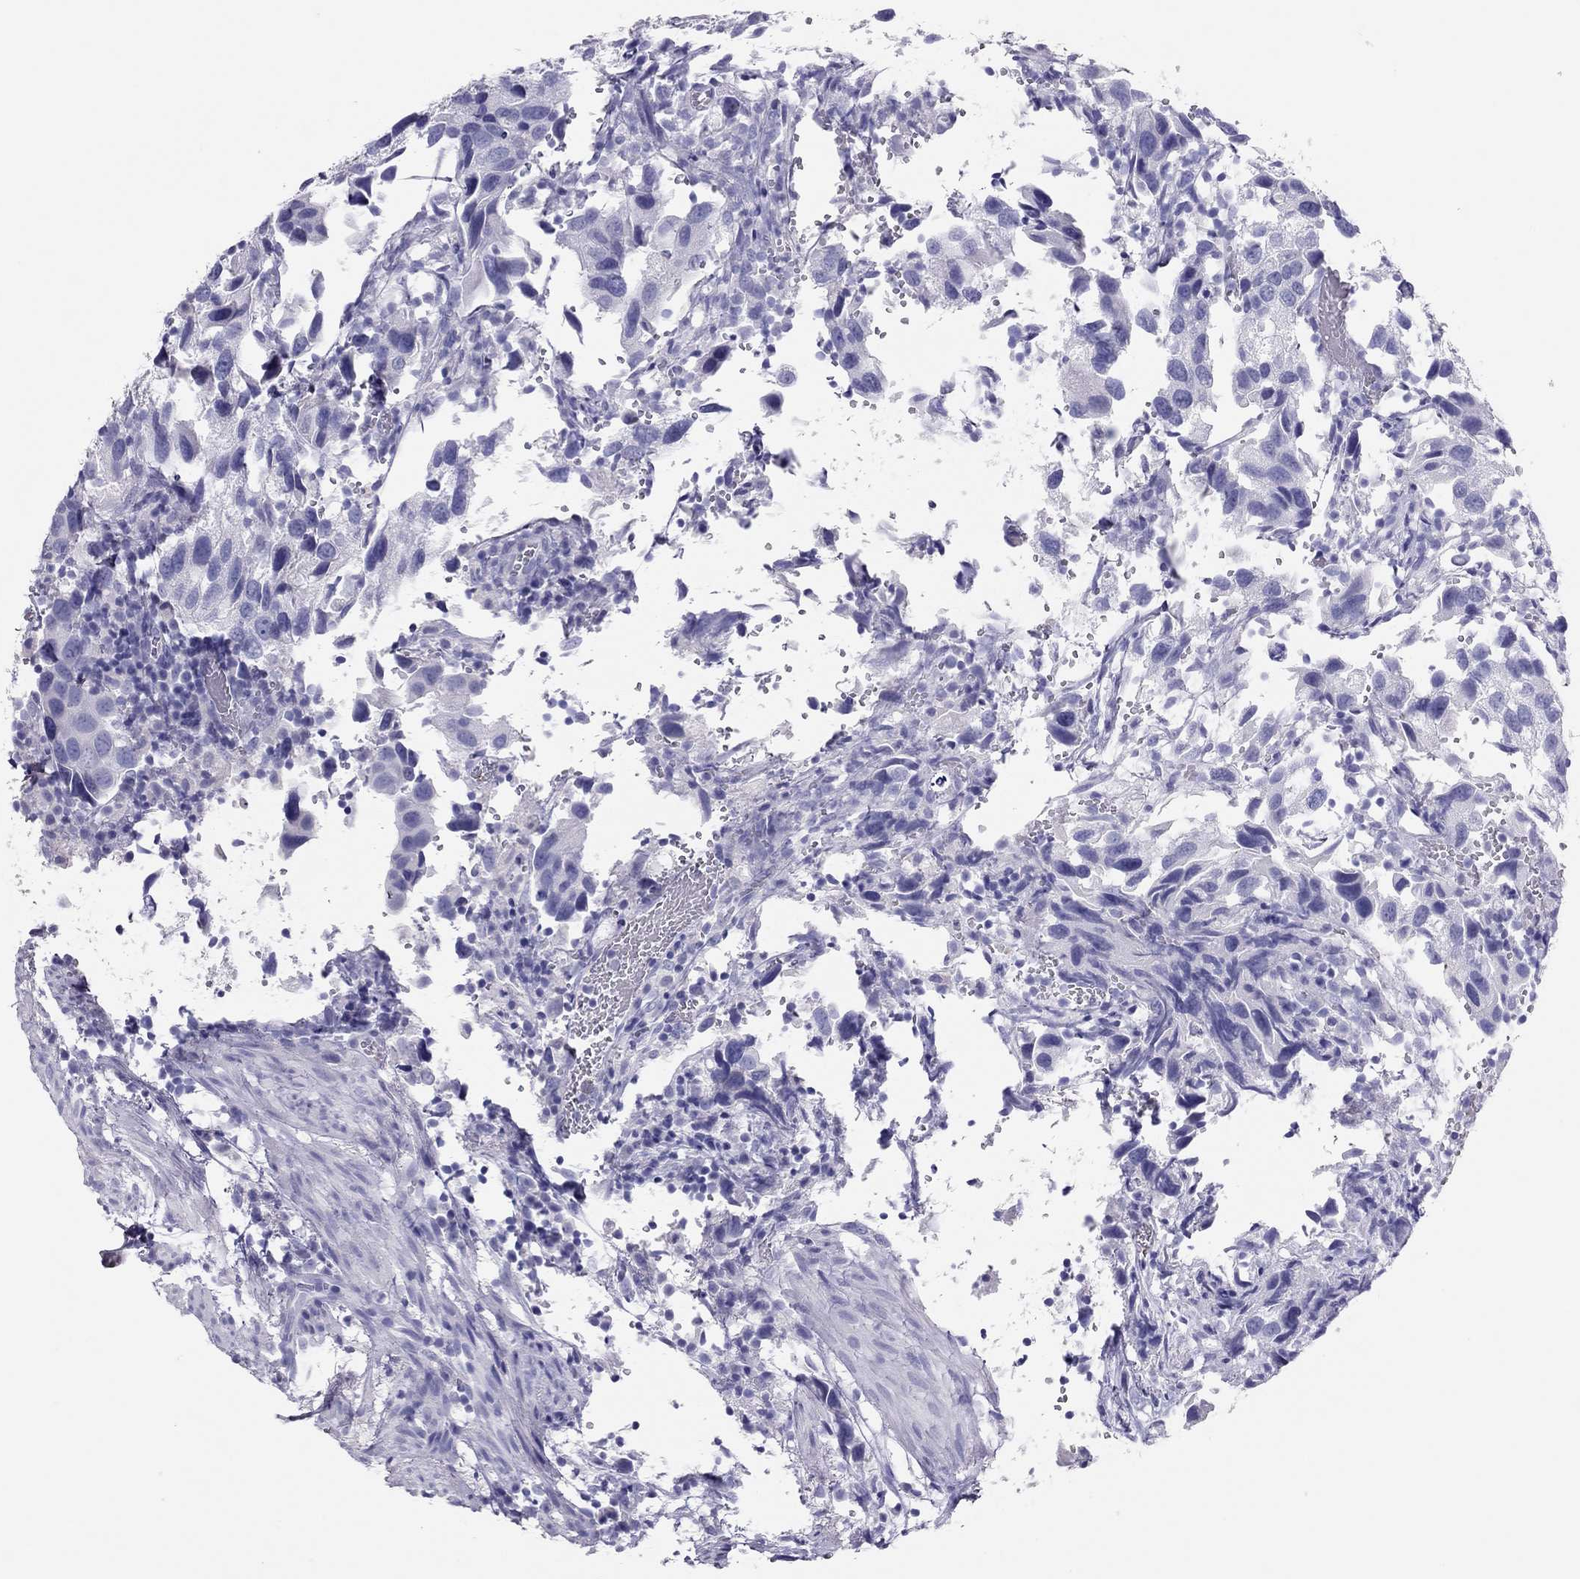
{"staining": {"intensity": "negative", "quantity": "none", "location": "none"}, "tissue": "urothelial cancer", "cell_type": "Tumor cells", "image_type": "cancer", "snomed": [{"axis": "morphology", "description": "Urothelial carcinoma, High grade"}, {"axis": "topography", "description": "Urinary bladder"}], "caption": "This is an immunohistochemistry micrograph of human urothelial cancer. There is no expression in tumor cells.", "gene": "TSHB", "patient": {"sex": "male", "age": 79}}